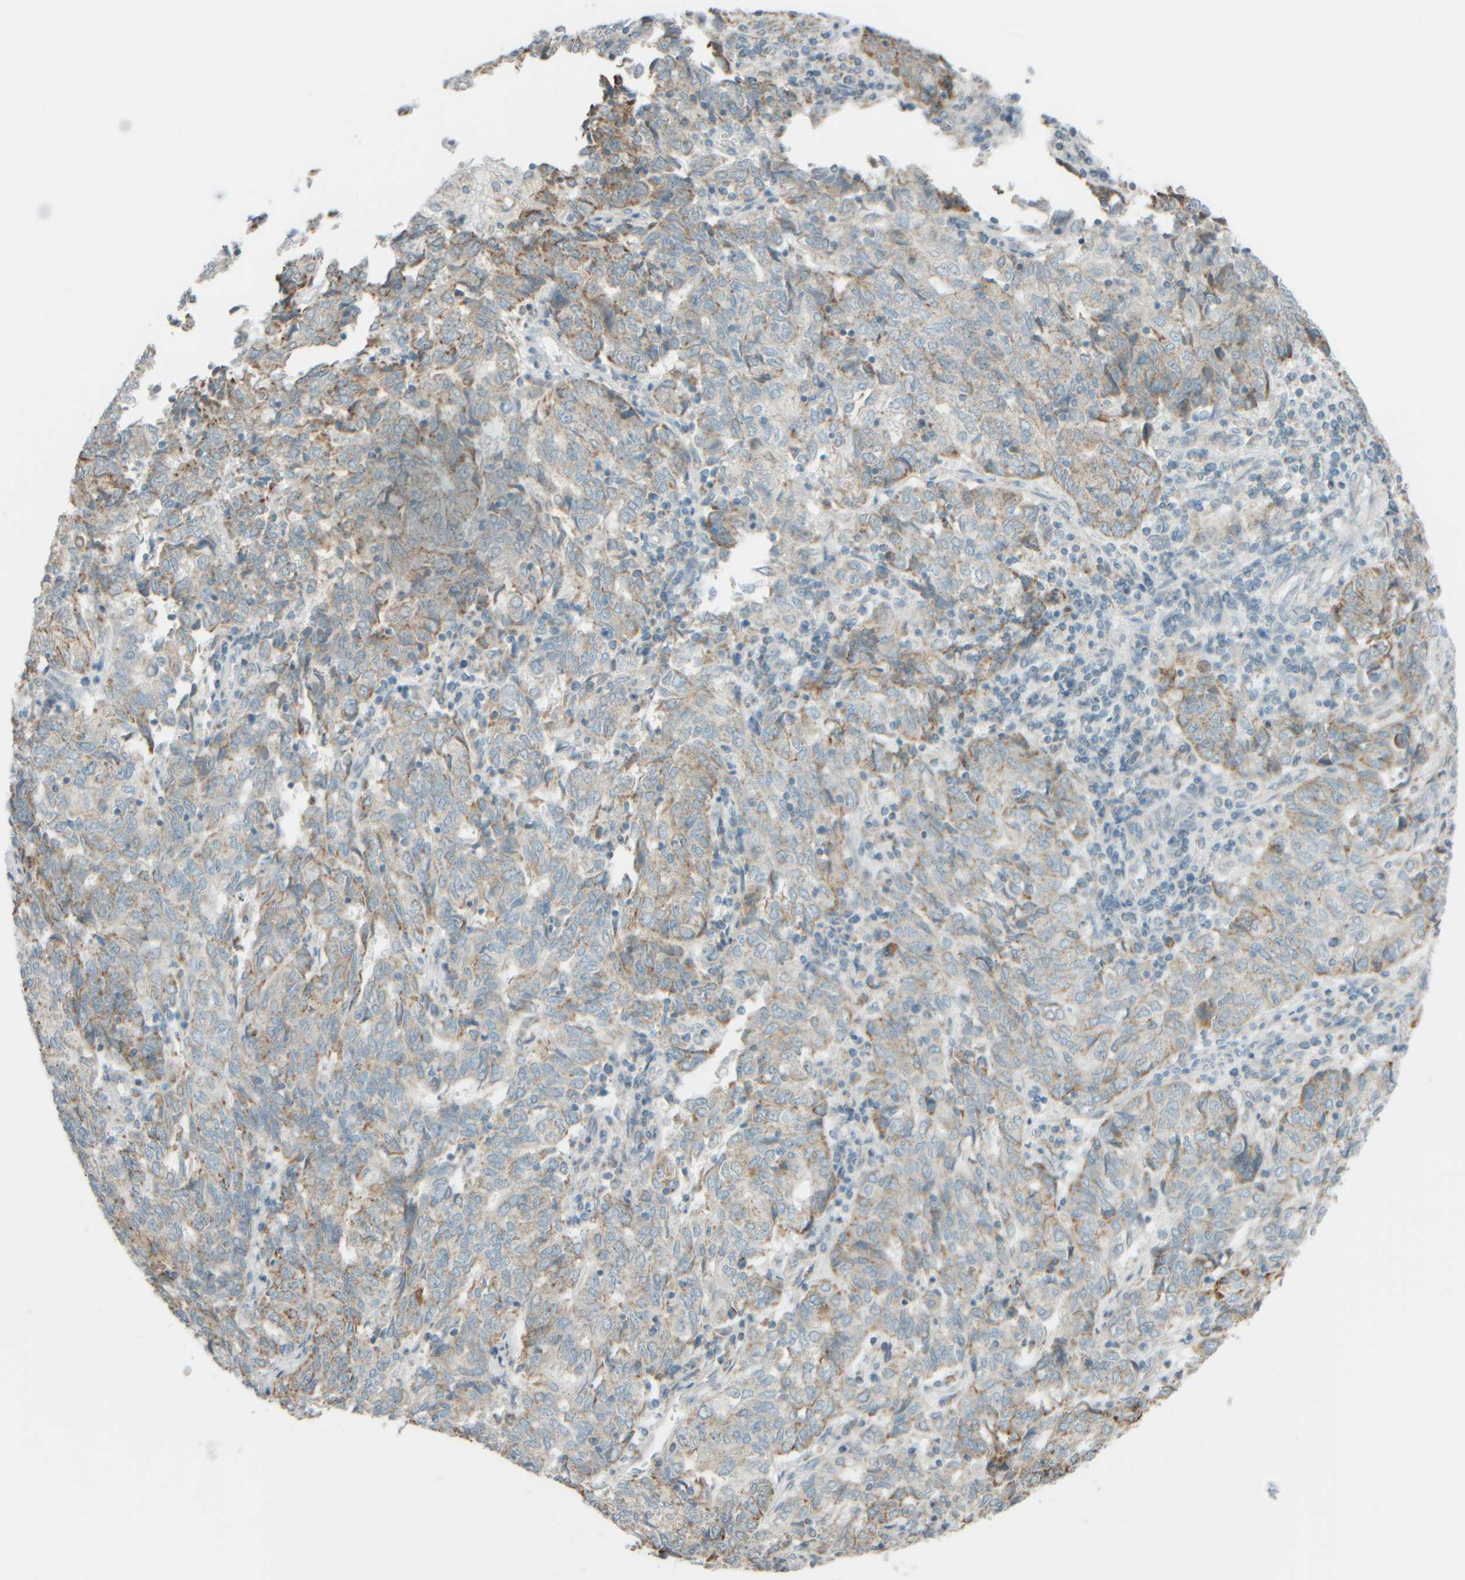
{"staining": {"intensity": "weak", "quantity": "25%-75%", "location": "cytoplasmic/membranous"}, "tissue": "endometrial cancer", "cell_type": "Tumor cells", "image_type": "cancer", "snomed": [{"axis": "morphology", "description": "Adenocarcinoma, NOS"}, {"axis": "topography", "description": "Endometrium"}], "caption": "The immunohistochemical stain highlights weak cytoplasmic/membranous positivity in tumor cells of endometrial adenocarcinoma tissue. Nuclei are stained in blue.", "gene": "PTGES3L-AARSD1", "patient": {"sex": "female", "age": 80}}